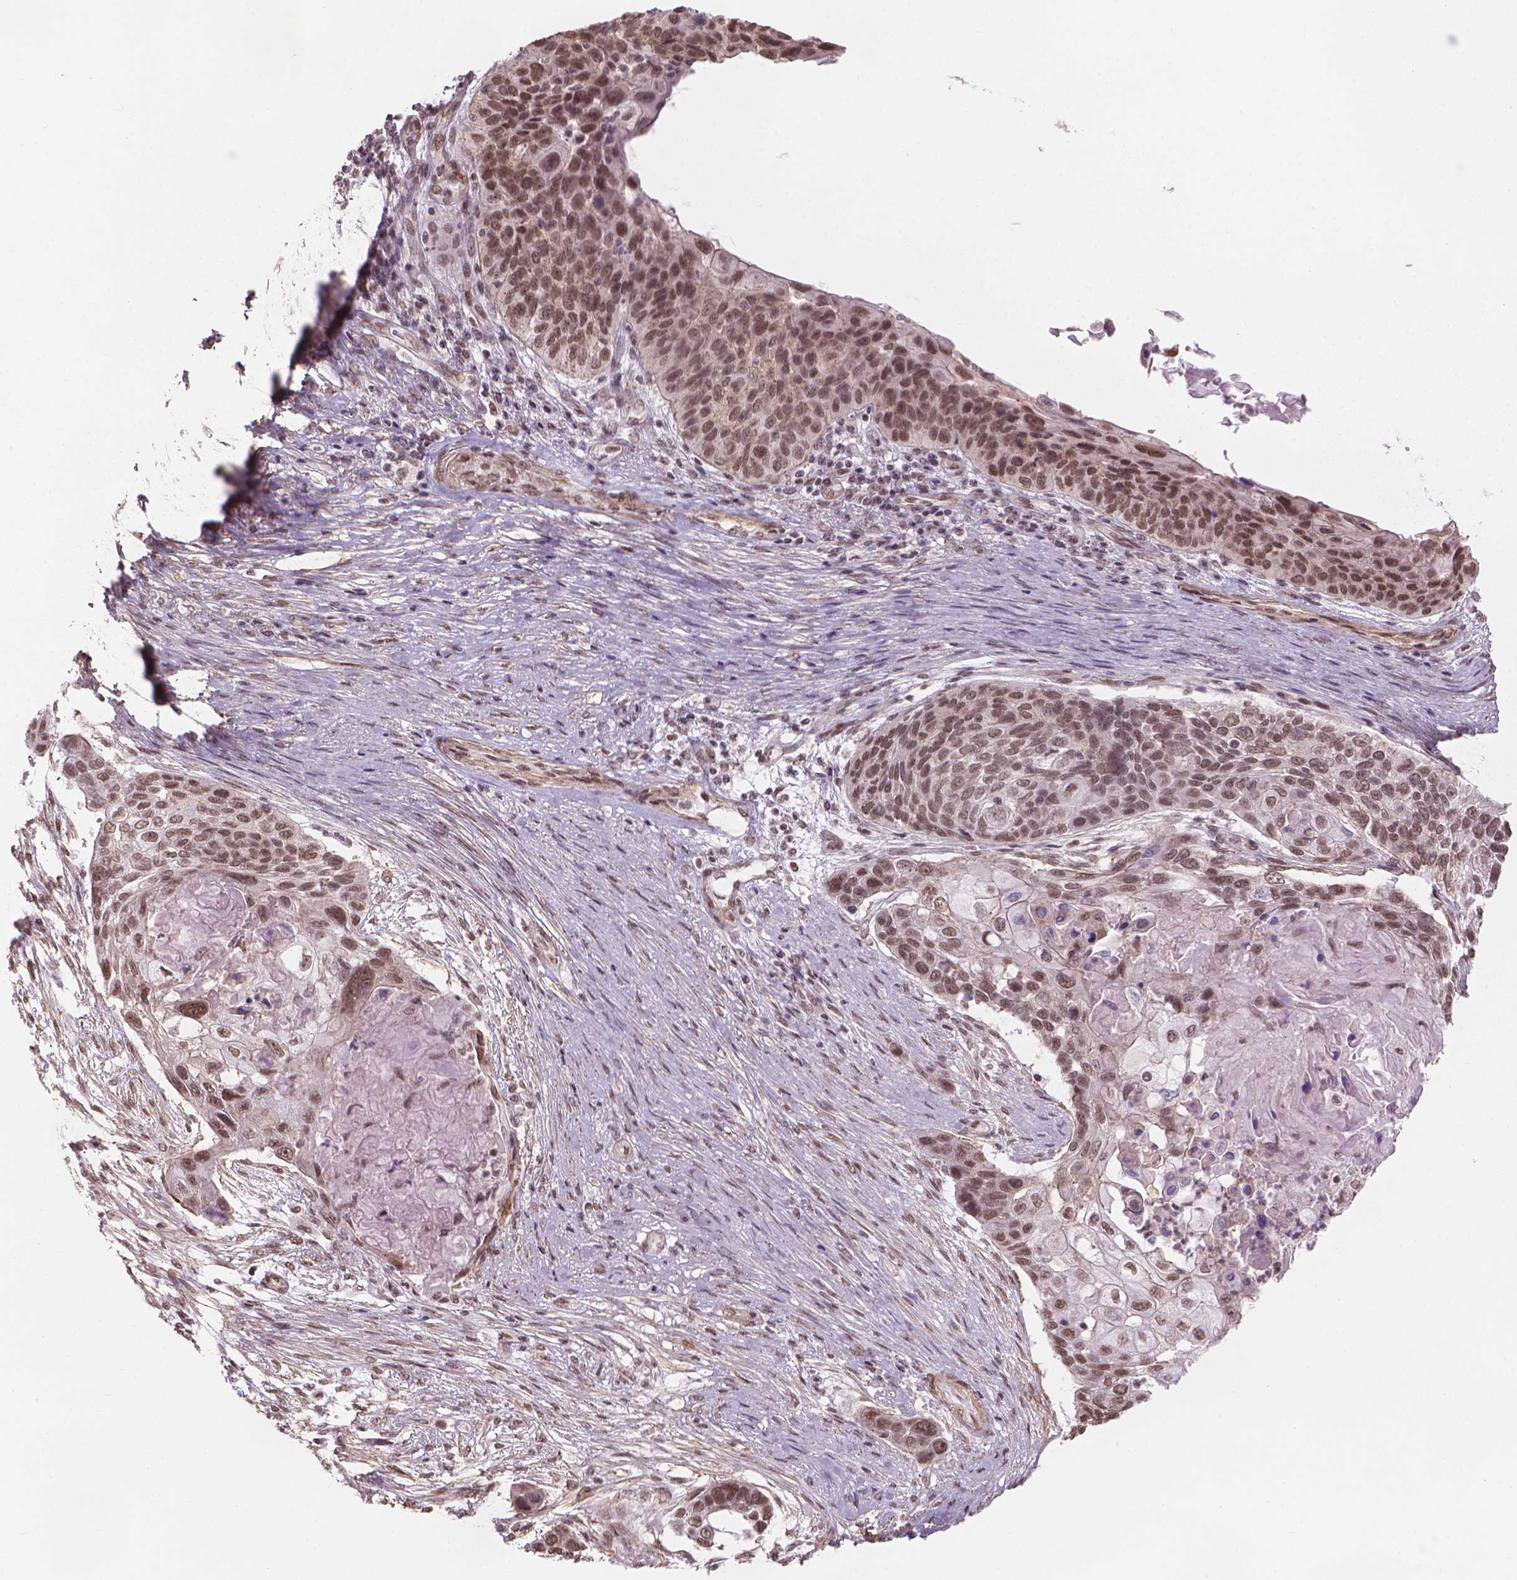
{"staining": {"intensity": "moderate", "quantity": ">75%", "location": "nuclear"}, "tissue": "lung cancer", "cell_type": "Tumor cells", "image_type": "cancer", "snomed": [{"axis": "morphology", "description": "Squamous cell carcinoma, NOS"}, {"axis": "topography", "description": "Lung"}], "caption": "Immunohistochemical staining of squamous cell carcinoma (lung) reveals moderate nuclear protein expression in approximately >75% of tumor cells. (Brightfield microscopy of DAB IHC at high magnification).", "gene": "HOXD4", "patient": {"sex": "male", "age": 69}}